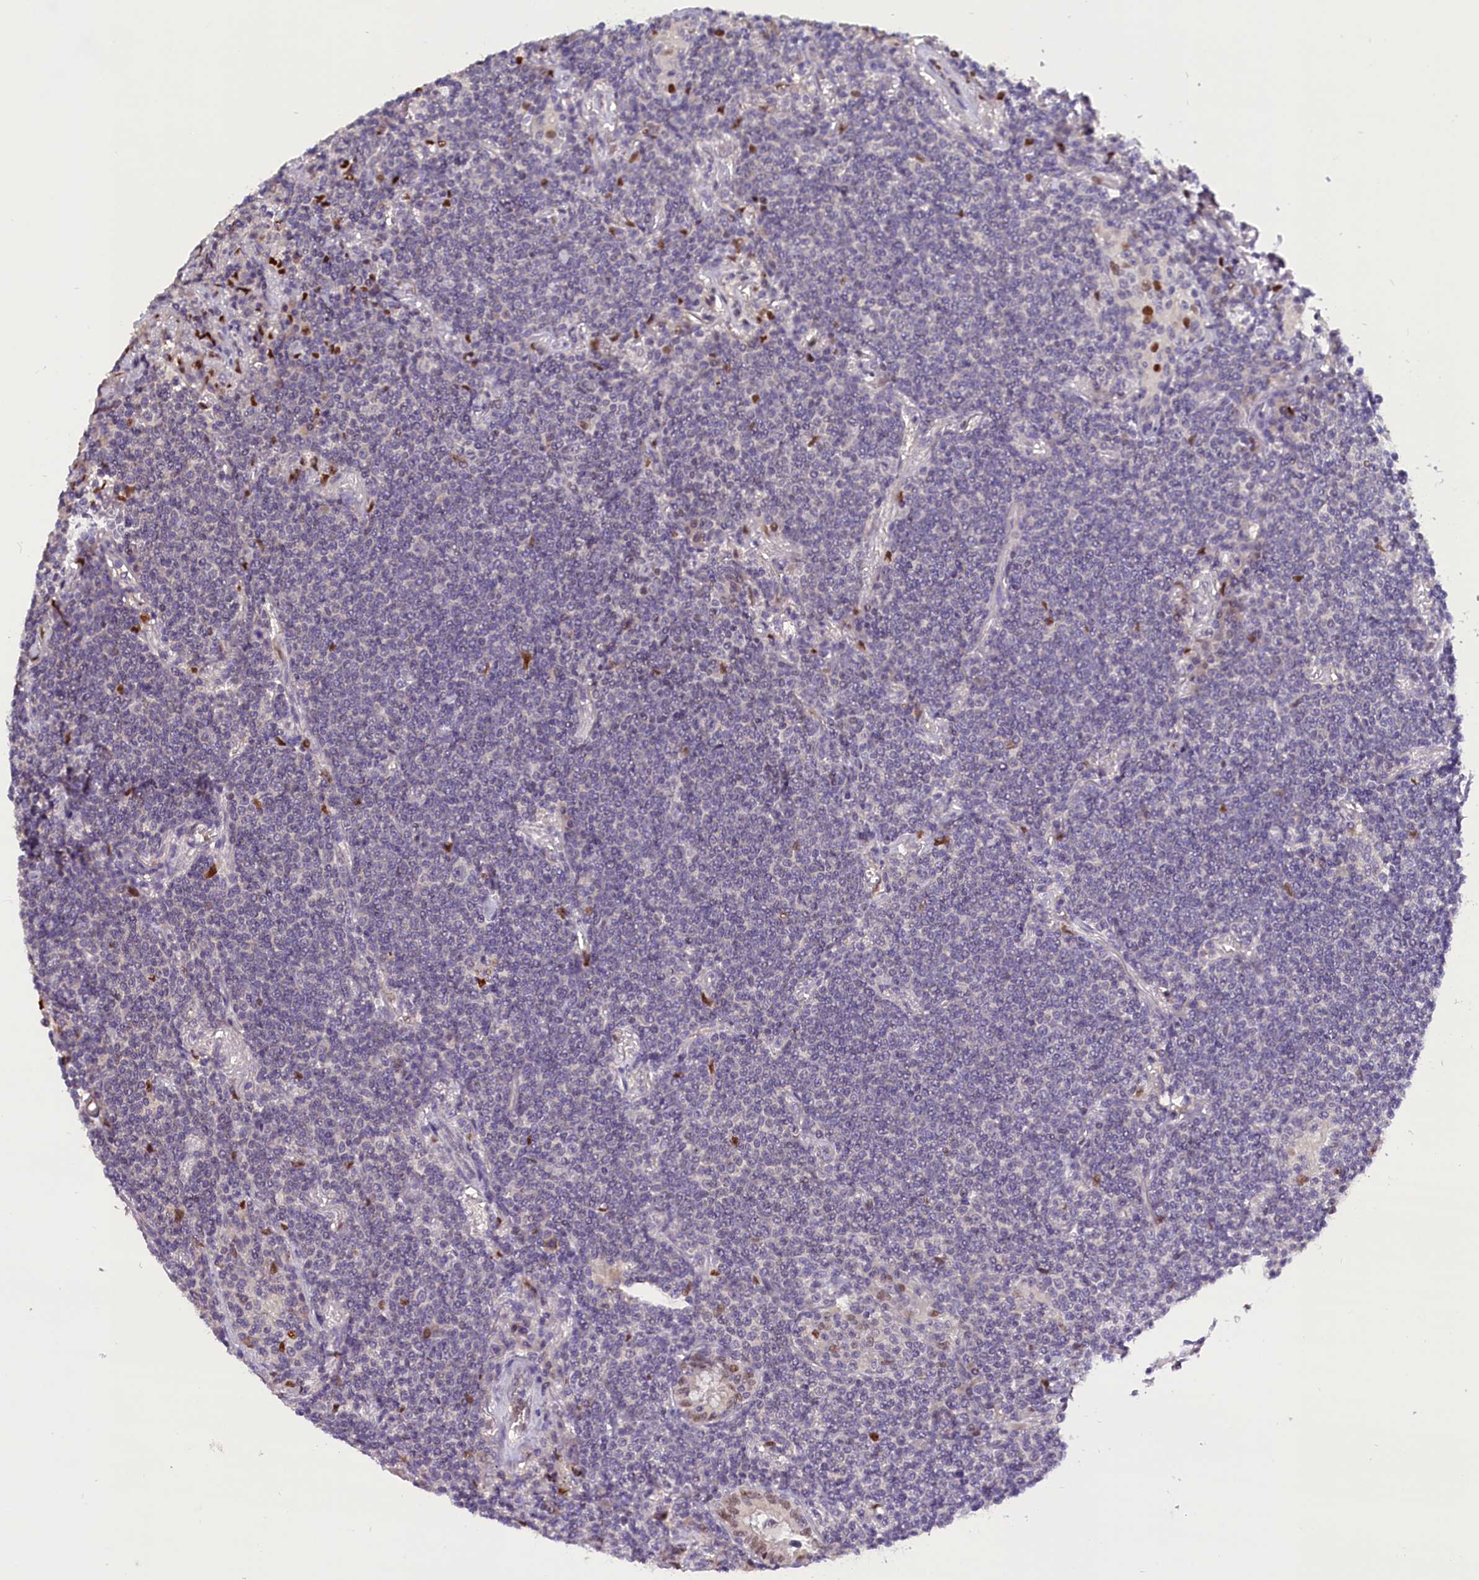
{"staining": {"intensity": "negative", "quantity": "none", "location": "none"}, "tissue": "lymphoma", "cell_type": "Tumor cells", "image_type": "cancer", "snomed": [{"axis": "morphology", "description": "Malignant lymphoma, non-Hodgkin's type, Low grade"}, {"axis": "topography", "description": "Lung"}], "caption": "DAB (3,3'-diaminobenzidine) immunohistochemical staining of human lymphoma displays no significant positivity in tumor cells. (Stains: DAB immunohistochemistry with hematoxylin counter stain, Microscopy: brightfield microscopy at high magnification).", "gene": "BTBD9", "patient": {"sex": "female", "age": 71}}